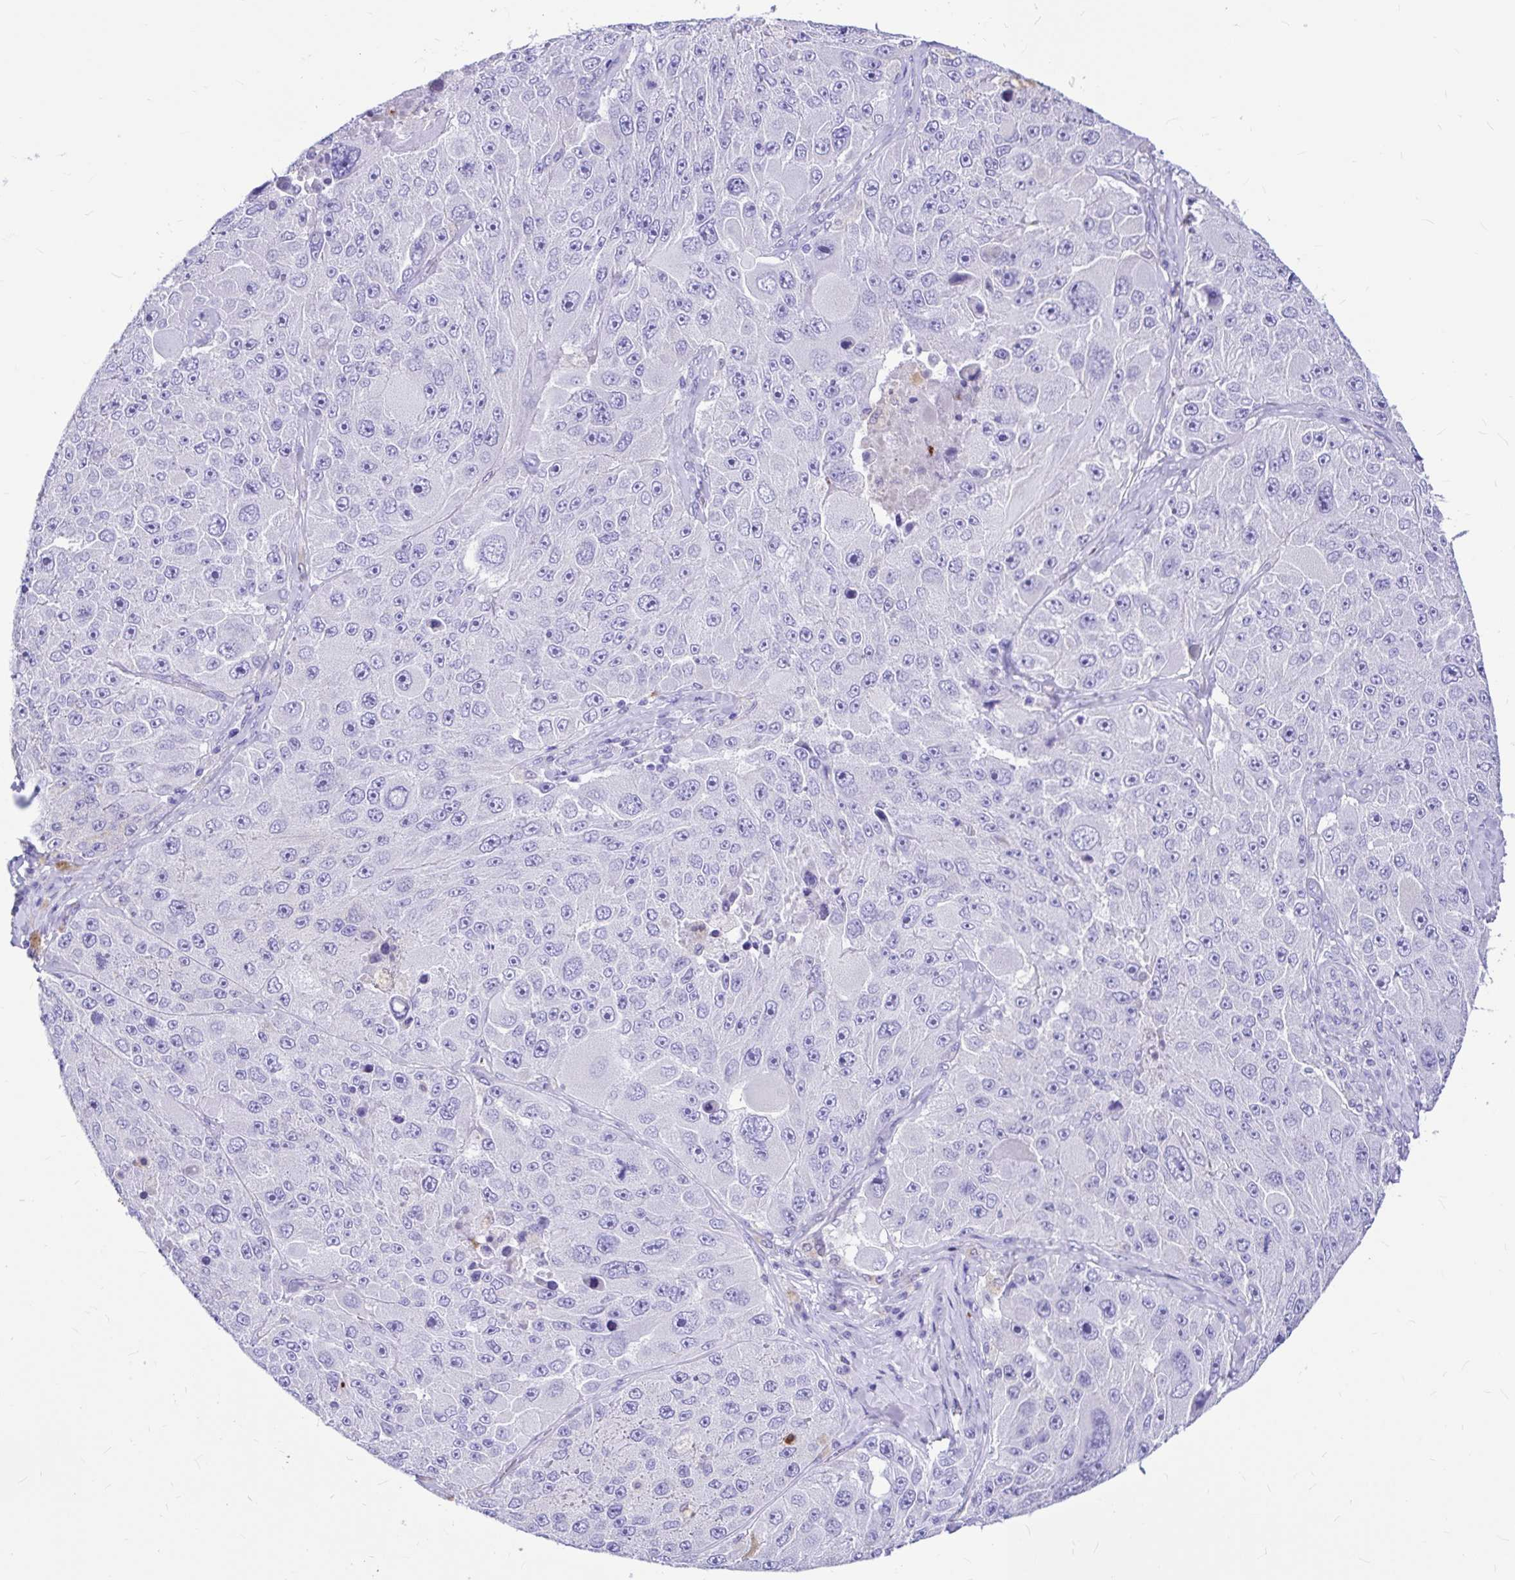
{"staining": {"intensity": "negative", "quantity": "none", "location": "none"}, "tissue": "melanoma", "cell_type": "Tumor cells", "image_type": "cancer", "snomed": [{"axis": "morphology", "description": "Malignant melanoma, Metastatic site"}, {"axis": "topography", "description": "Lymph node"}], "caption": "DAB (3,3'-diaminobenzidine) immunohistochemical staining of melanoma shows no significant staining in tumor cells.", "gene": "CLEC1B", "patient": {"sex": "male", "age": 62}}